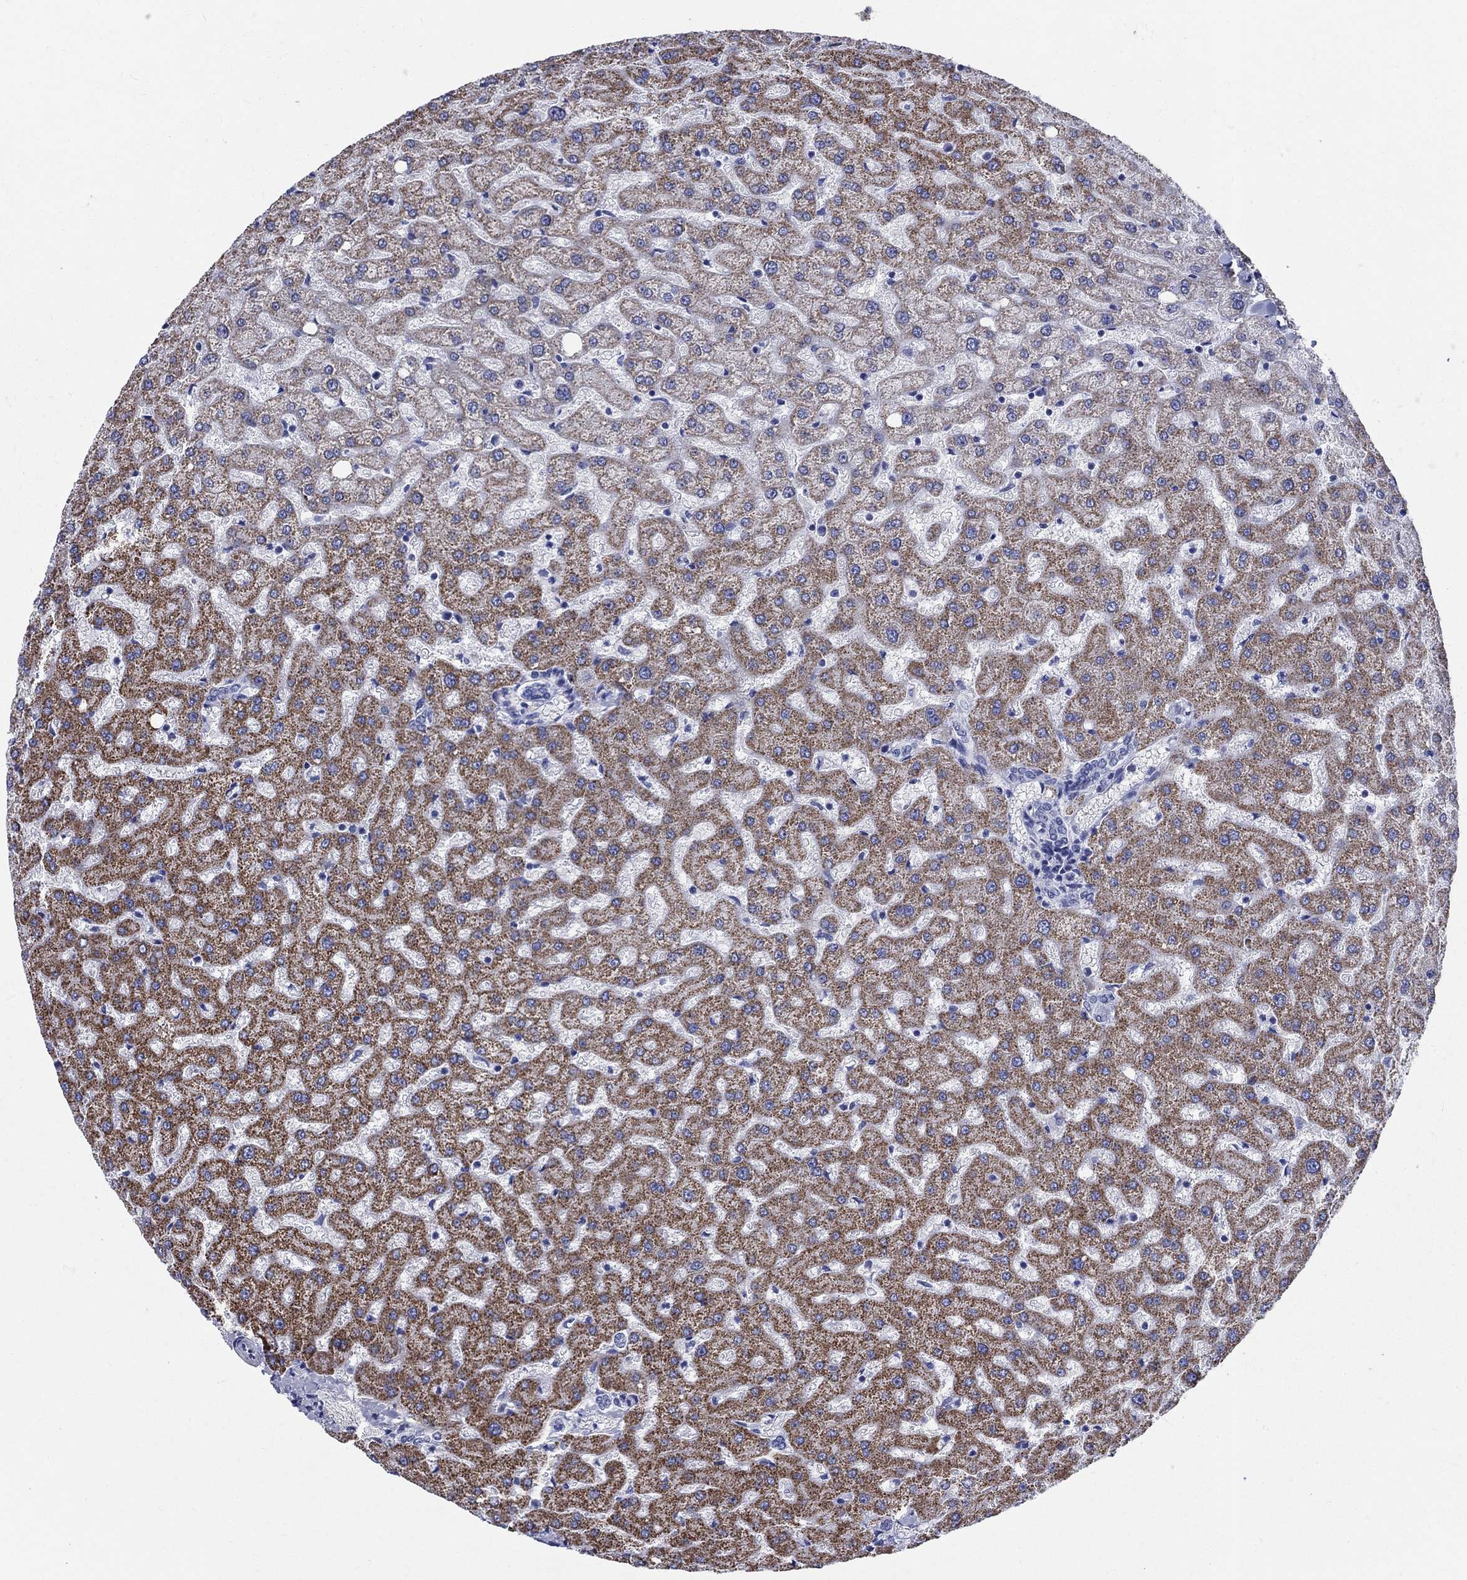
{"staining": {"intensity": "negative", "quantity": "none", "location": "none"}, "tissue": "liver", "cell_type": "Cholangiocytes", "image_type": "normal", "snomed": [{"axis": "morphology", "description": "Normal tissue, NOS"}, {"axis": "topography", "description": "Liver"}], "caption": "This histopathology image is of unremarkable liver stained with immunohistochemistry (IHC) to label a protein in brown with the nuclei are counter-stained blue. There is no expression in cholangiocytes.", "gene": "CEP43", "patient": {"sex": "female", "age": 50}}